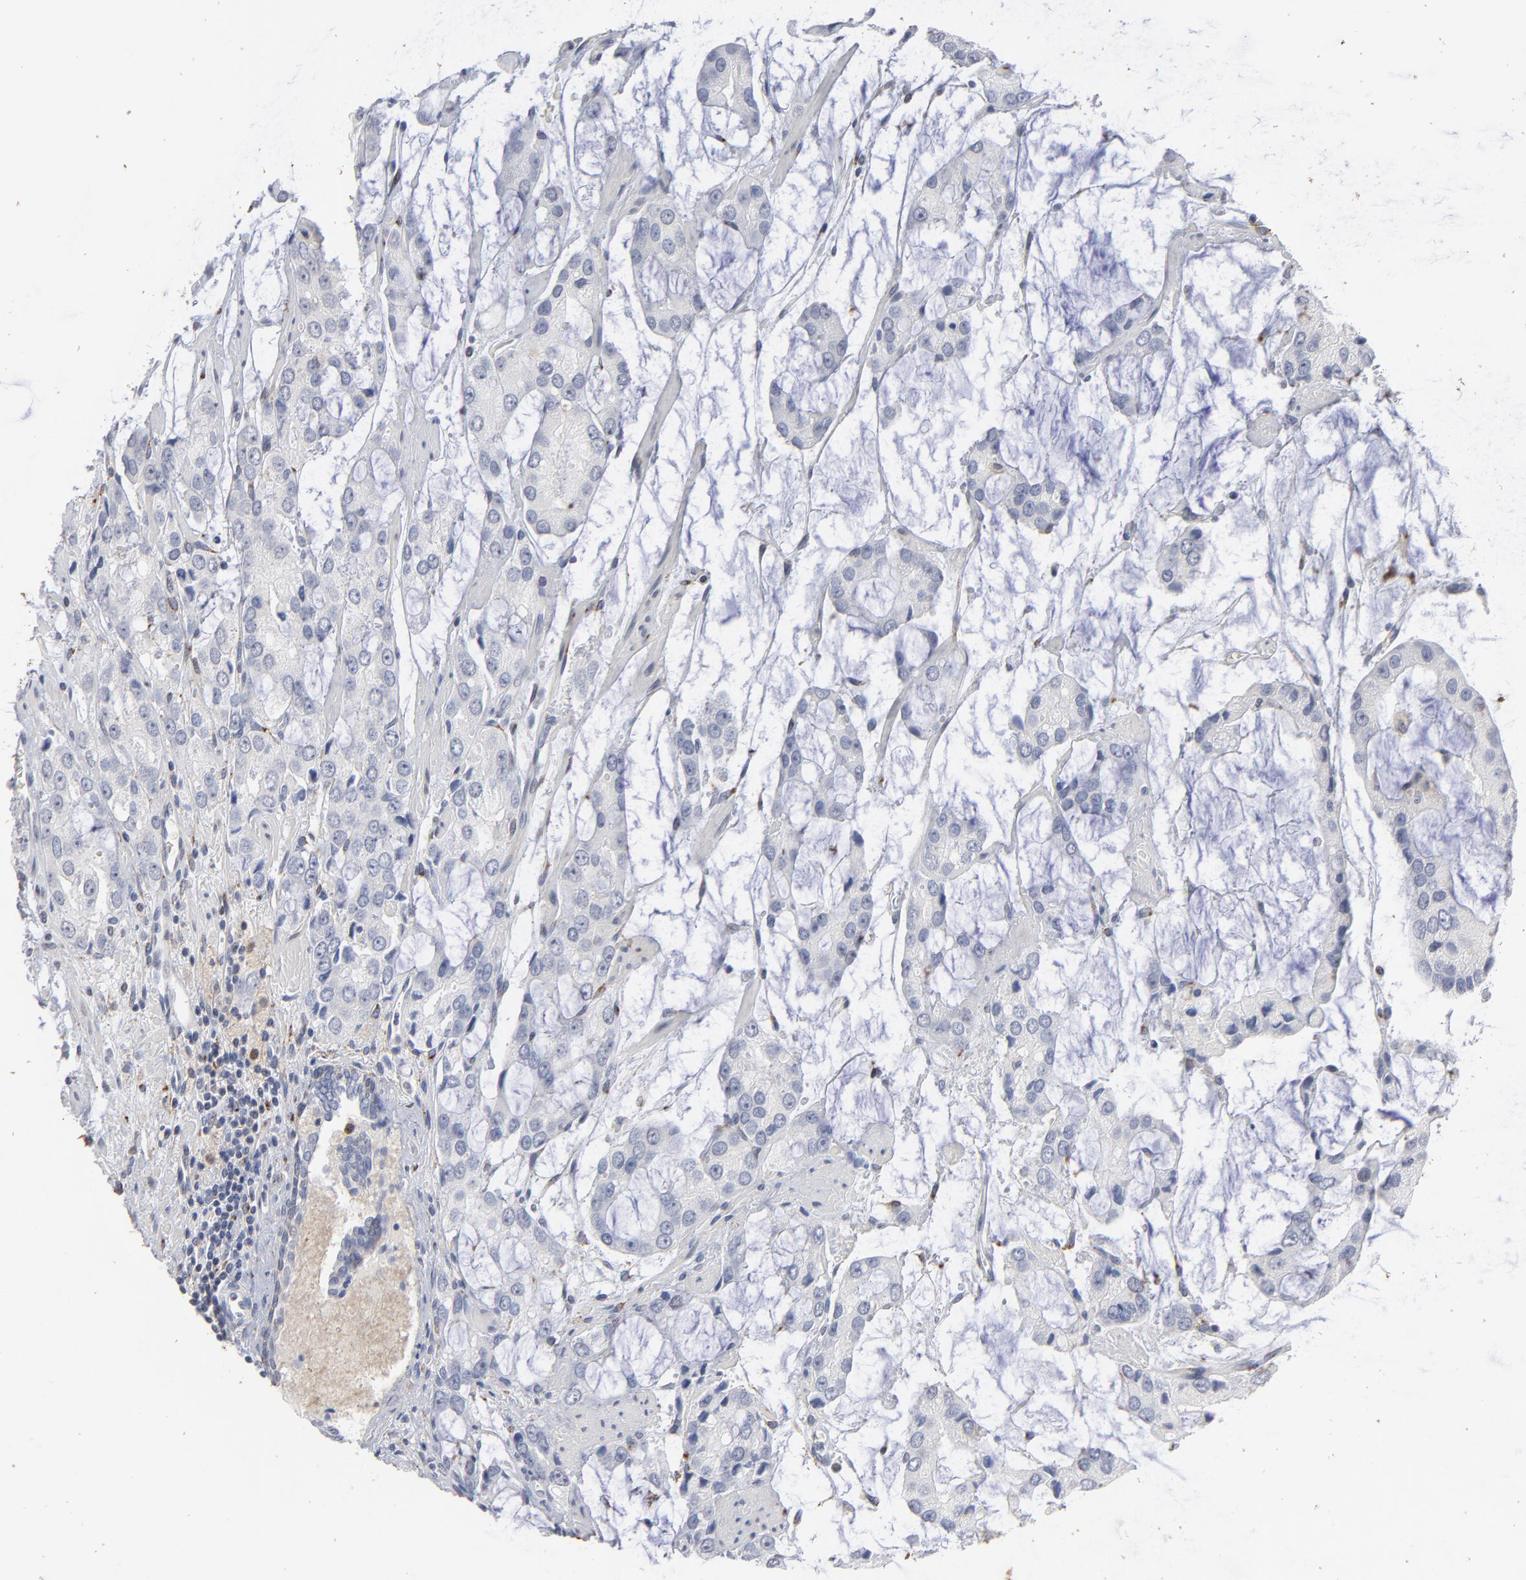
{"staining": {"intensity": "negative", "quantity": "none", "location": "none"}, "tissue": "prostate cancer", "cell_type": "Tumor cells", "image_type": "cancer", "snomed": [{"axis": "morphology", "description": "Adenocarcinoma, High grade"}, {"axis": "topography", "description": "Prostate"}], "caption": "DAB (3,3'-diaminobenzidine) immunohistochemical staining of human adenocarcinoma (high-grade) (prostate) exhibits no significant expression in tumor cells. The staining was performed using DAB to visualize the protein expression in brown, while the nuclei were stained in blue with hematoxylin (Magnification: 20x).", "gene": "AURKA", "patient": {"sex": "male", "age": 67}}